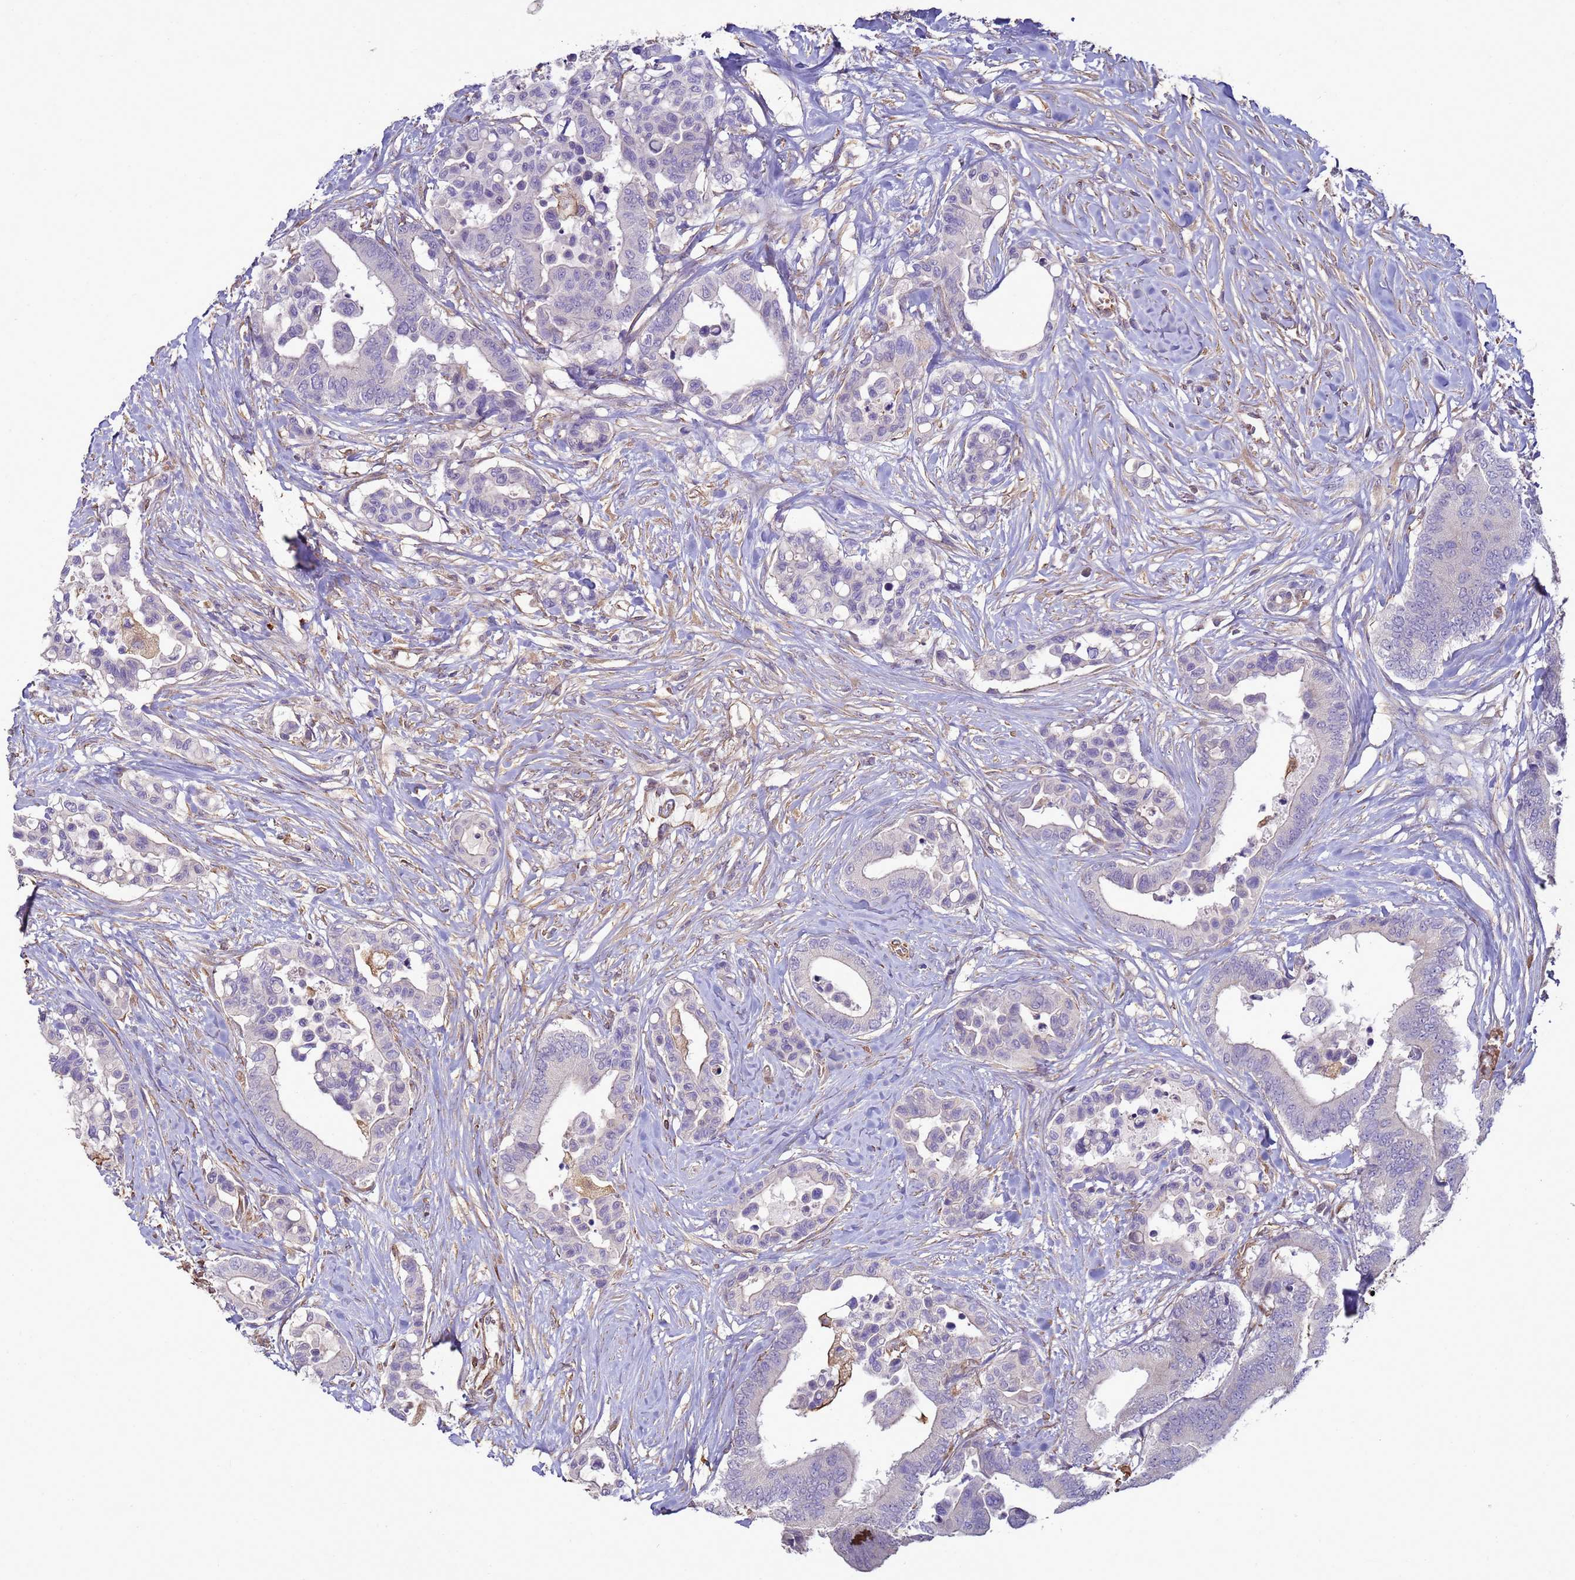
{"staining": {"intensity": "negative", "quantity": "none", "location": "none"}, "tissue": "colorectal cancer", "cell_type": "Tumor cells", "image_type": "cancer", "snomed": [{"axis": "morphology", "description": "Normal tissue, NOS"}, {"axis": "morphology", "description": "Adenocarcinoma, NOS"}, {"axis": "topography", "description": "Colon"}], "caption": "Immunohistochemistry image of colorectal cancer stained for a protein (brown), which demonstrates no expression in tumor cells. Nuclei are stained in blue.", "gene": "SGIP1", "patient": {"sex": "male", "age": 82}}